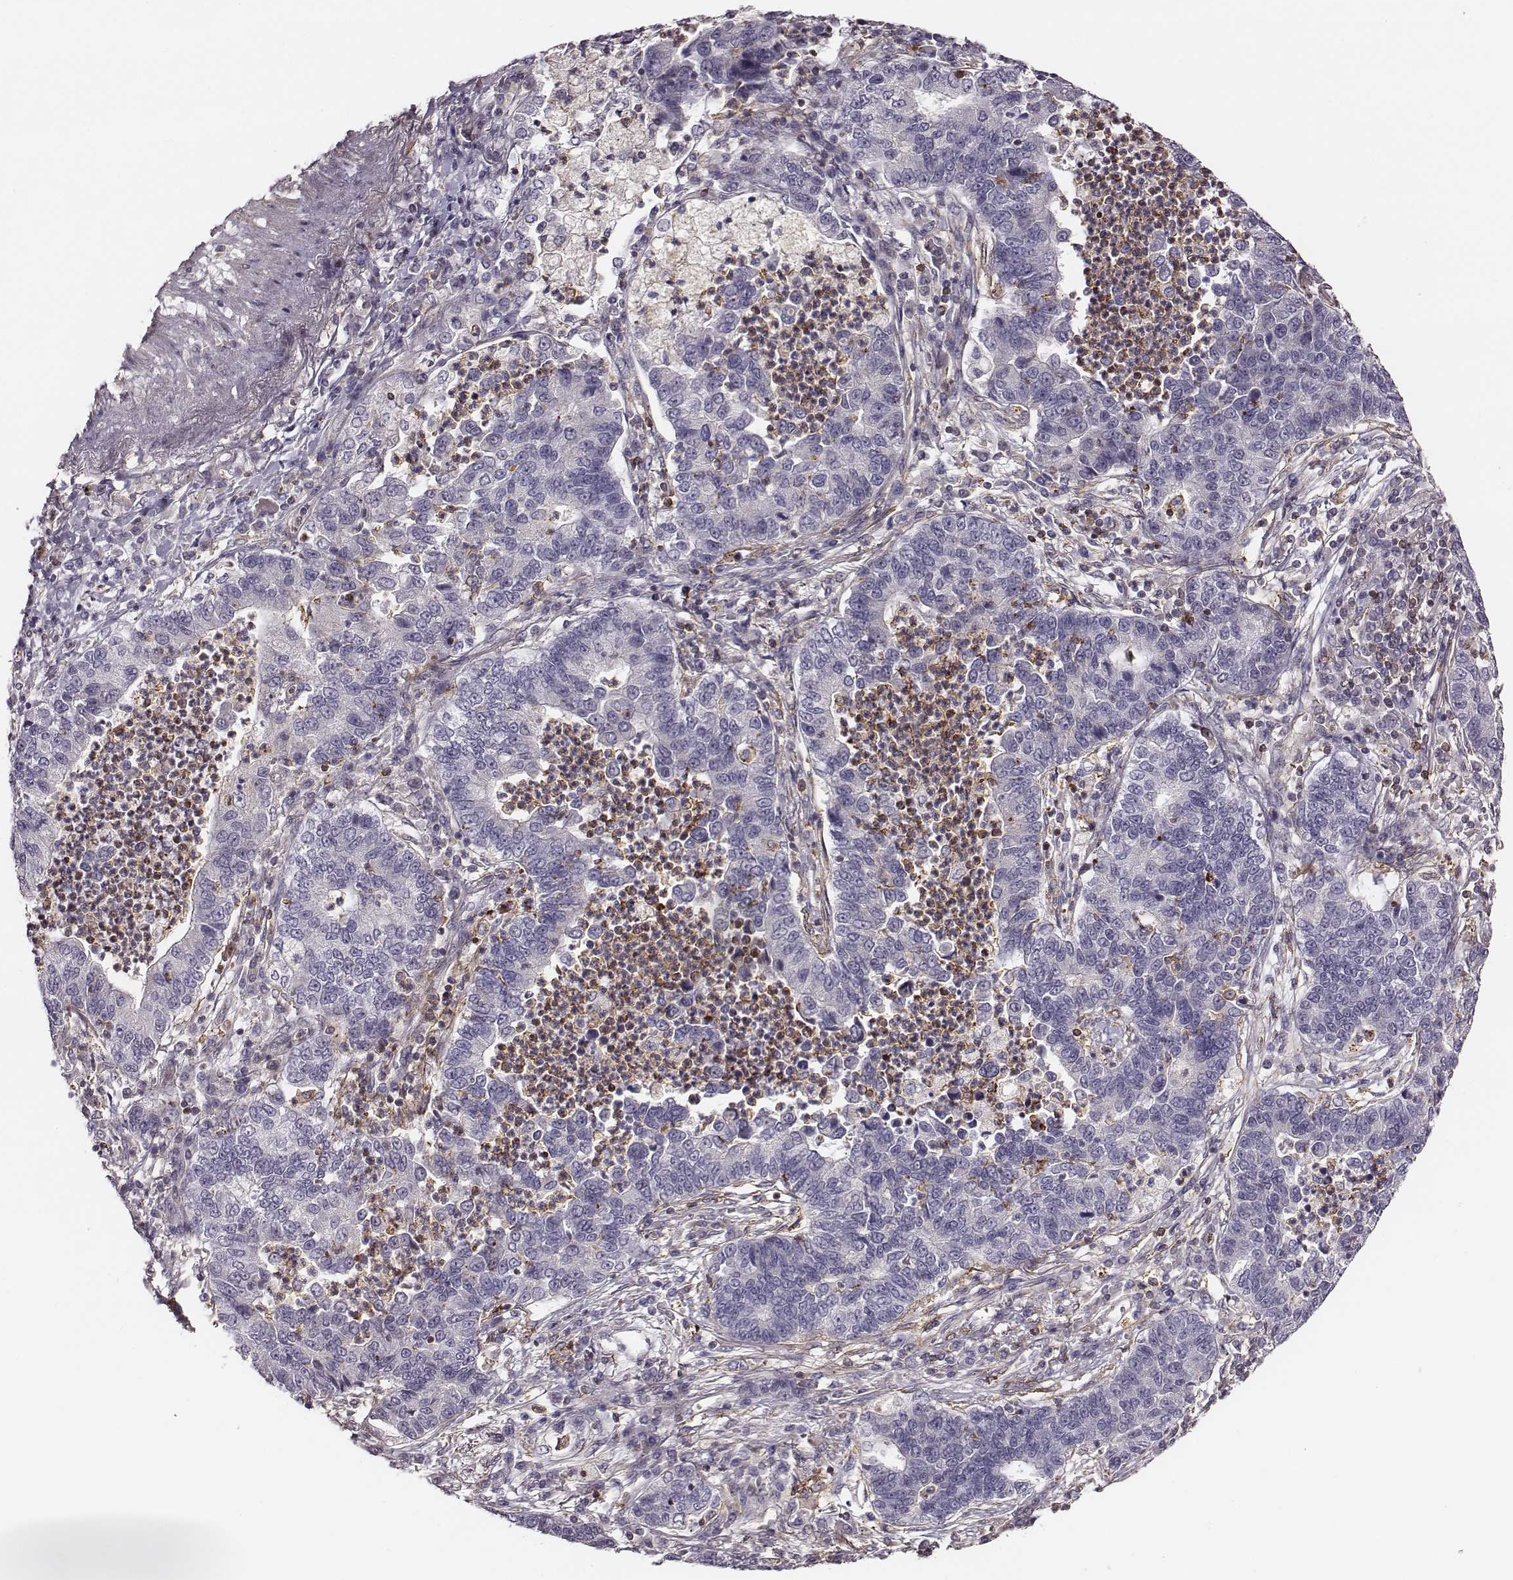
{"staining": {"intensity": "negative", "quantity": "none", "location": "none"}, "tissue": "lung cancer", "cell_type": "Tumor cells", "image_type": "cancer", "snomed": [{"axis": "morphology", "description": "Adenocarcinoma, NOS"}, {"axis": "topography", "description": "Lung"}], "caption": "Immunohistochemistry (IHC) image of human adenocarcinoma (lung) stained for a protein (brown), which reveals no expression in tumor cells.", "gene": "ZYX", "patient": {"sex": "female", "age": 57}}